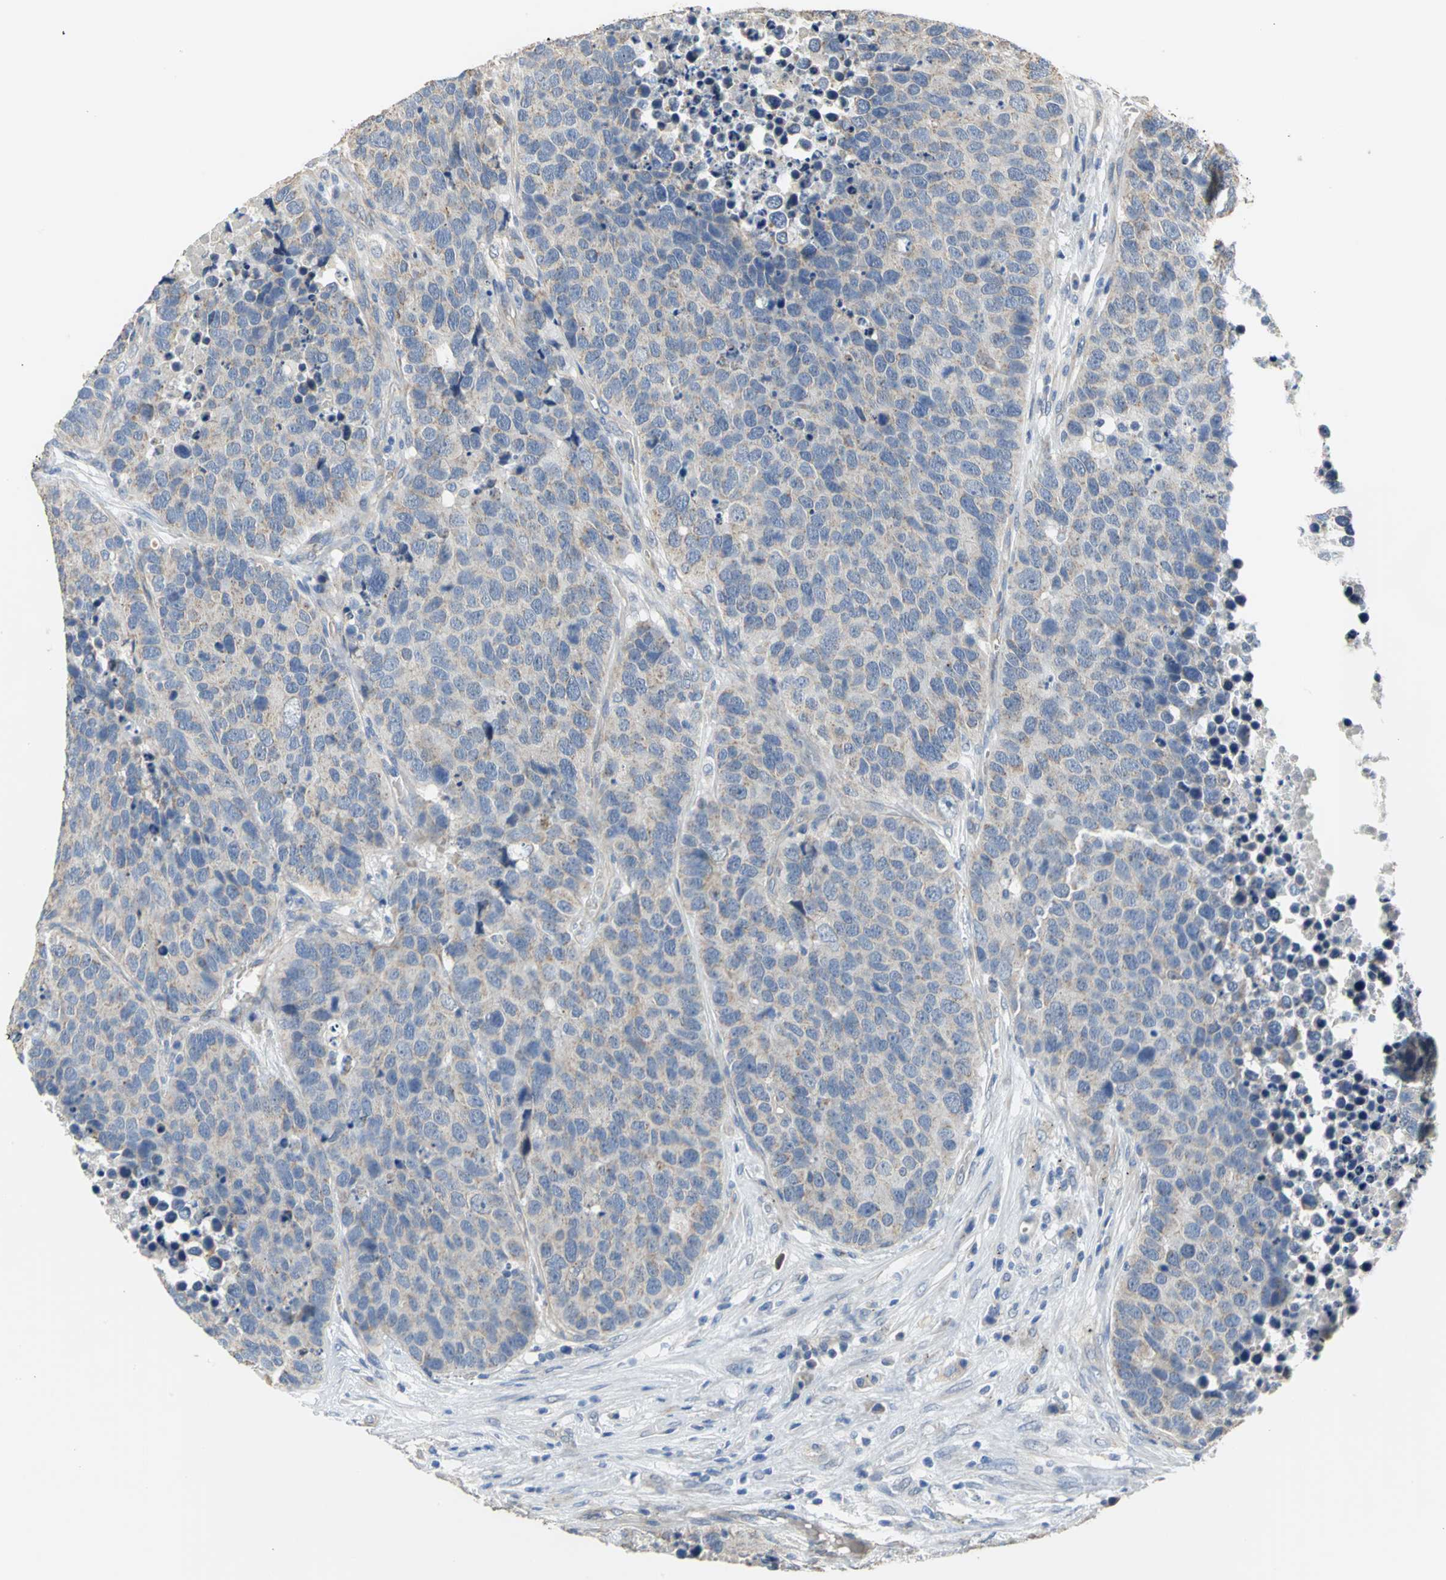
{"staining": {"intensity": "weak", "quantity": "25%-75%", "location": "cytoplasmic/membranous"}, "tissue": "carcinoid", "cell_type": "Tumor cells", "image_type": "cancer", "snomed": [{"axis": "morphology", "description": "Carcinoid, malignant, NOS"}, {"axis": "topography", "description": "Lung"}], "caption": "Immunohistochemical staining of human carcinoid (malignant) shows low levels of weak cytoplasmic/membranous protein expression in about 25%-75% of tumor cells.", "gene": "HTR1F", "patient": {"sex": "male", "age": 60}}